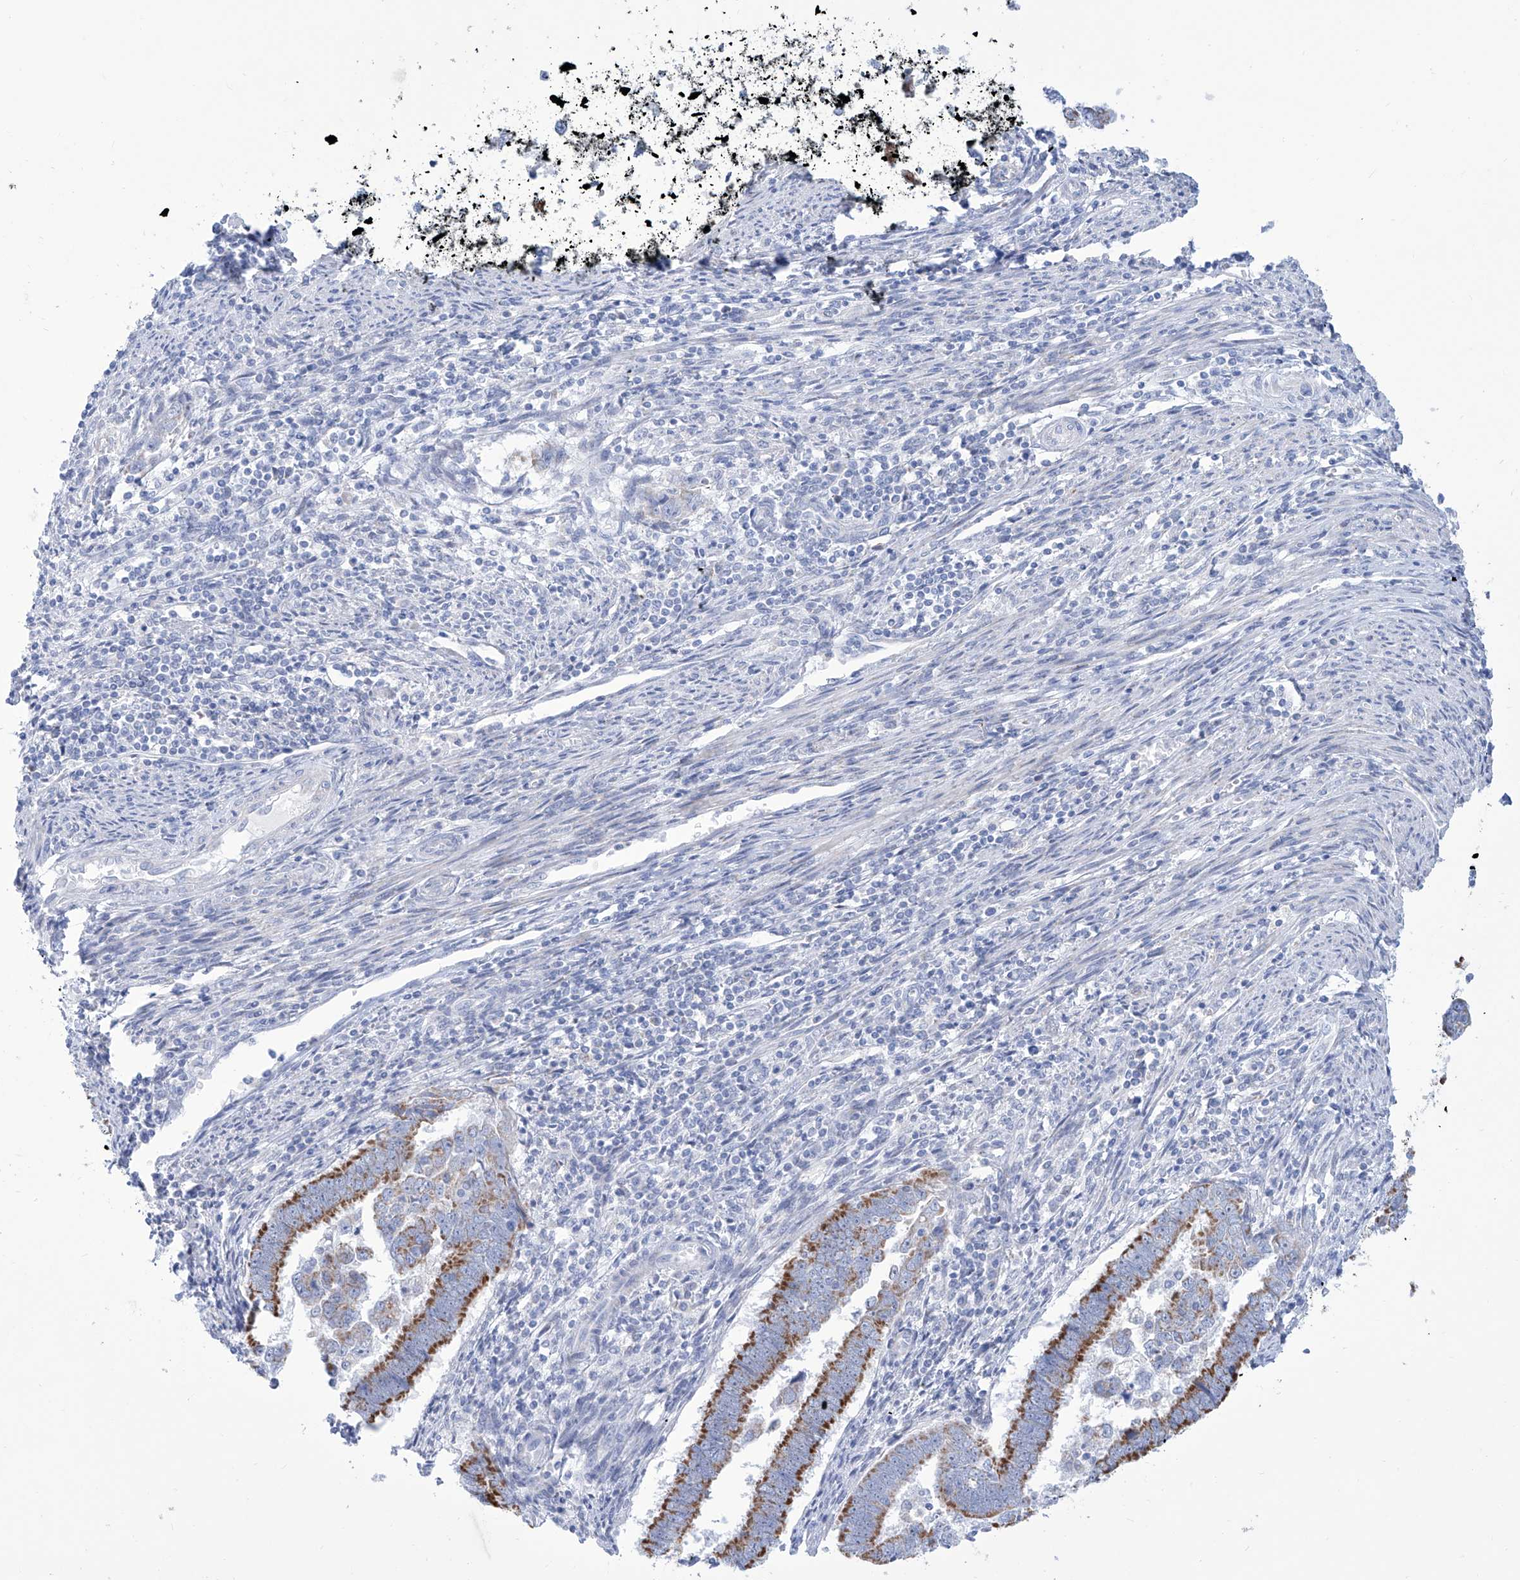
{"staining": {"intensity": "moderate", "quantity": ">75%", "location": "cytoplasmic/membranous"}, "tissue": "endometrial cancer", "cell_type": "Tumor cells", "image_type": "cancer", "snomed": [{"axis": "morphology", "description": "Adenocarcinoma, NOS"}, {"axis": "topography", "description": "Endometrium"}], "caption": "Tumor cells exhibit moderate cytoplasmic/membranous staining in about >75% of cells in endometrial adenocarcinoma. (DAB IHC with brightfield microscopy, high magnification).", "gene": "ALDH6A1", "patient": {"sex": "female", "age": 75}}